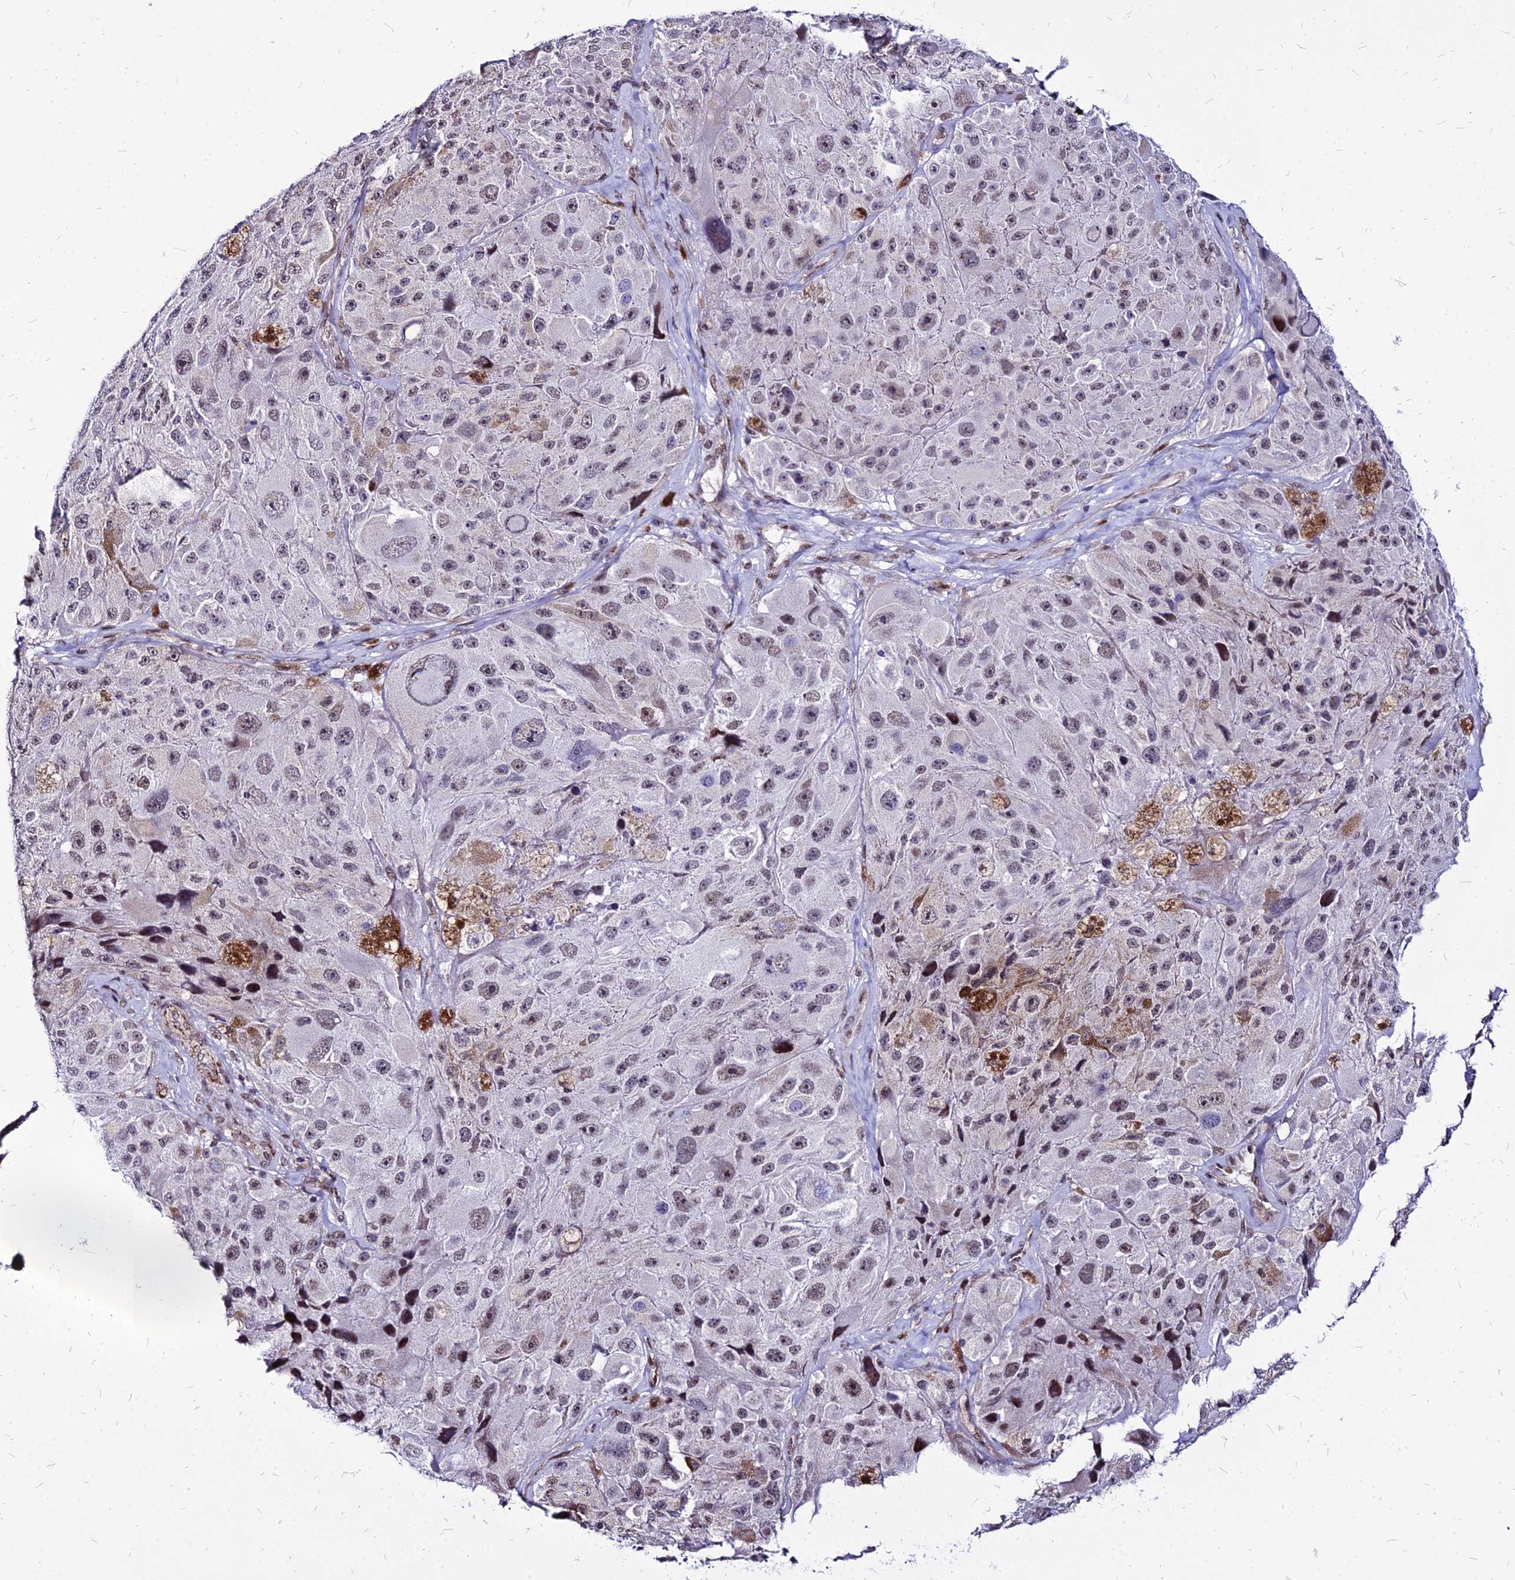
{"staining": {"intensity": "moderate", "quantity": "<25%", "location": "nuclear"}, "tissue": "melanoma", "cell_type": "Tumor cells", "image_type": "cancer", "snomed": [{"axis": "morphology", "description": "Malignant melanoma, Metastatic site"}, {"axis": "topography", "description": "Lymph node"}], "caption": "Moderate nuclear protein positivity is present in approximately <25% of tumor cells in malignant melanoma (metastatic site).", "gene": "FDX2", "patient": {"sex": "male", "age": 62}}